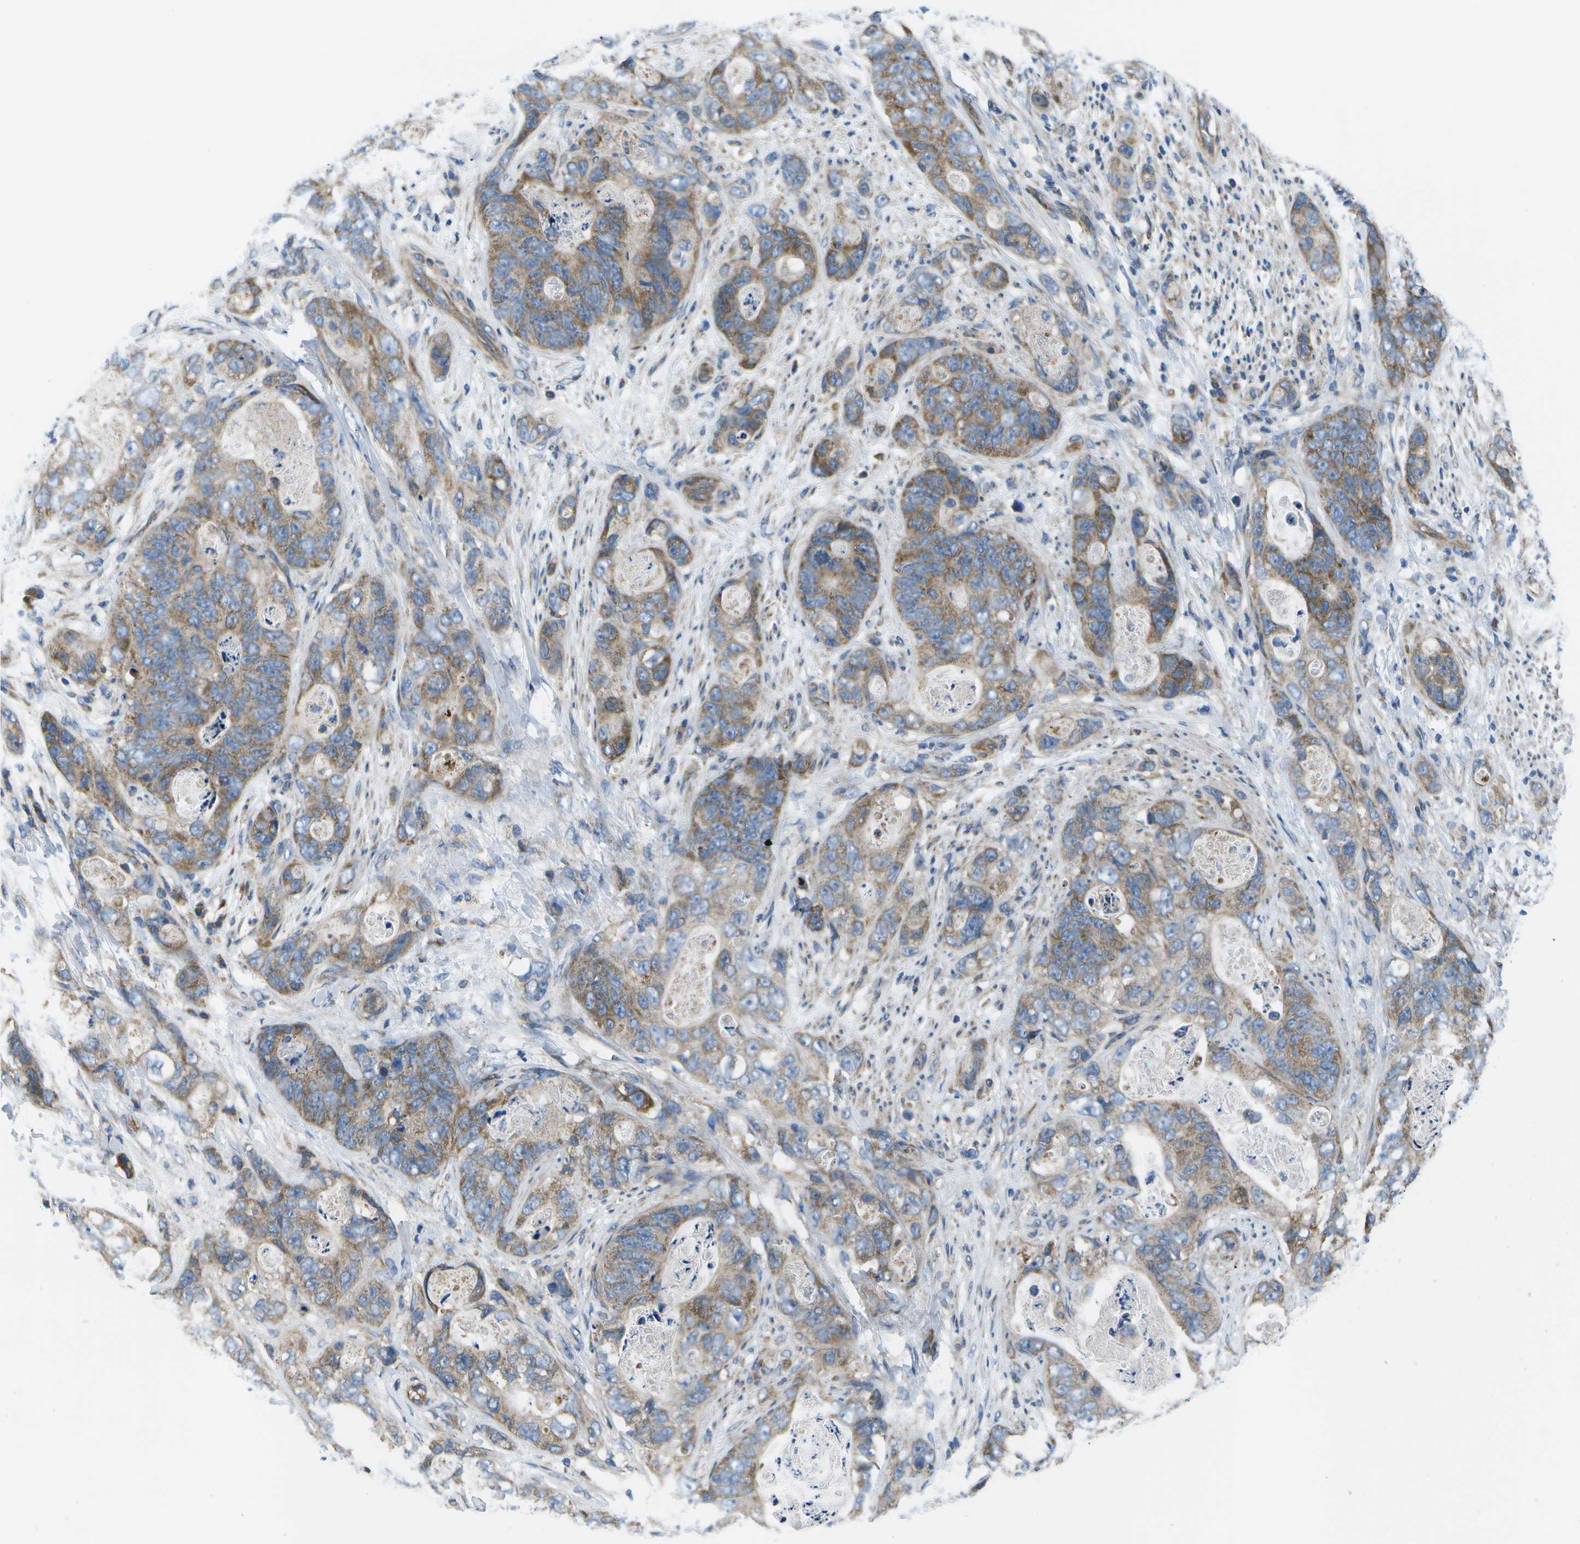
{"staining": {"intensity": "moderate", "quantity": "25%-75%", "location": "cytoplasmic/membranous"}, "tissue": "stomach cancer", "cell_type": "Tumor cells", "image_type": "cancer", "snomed": [{"axis": "morphology", "description": "Adenocarcinoma, NOS"}, {"axis": "topography", "description": "Stomach"}], "caption": "The micrograph exhibits staining of stomach cancer, revealing moderate cytoplasmic/membranous protein staining (brown color) within tumor cells.", "gene": "MVK", "patient": {"sex": "female", "age": 89}}